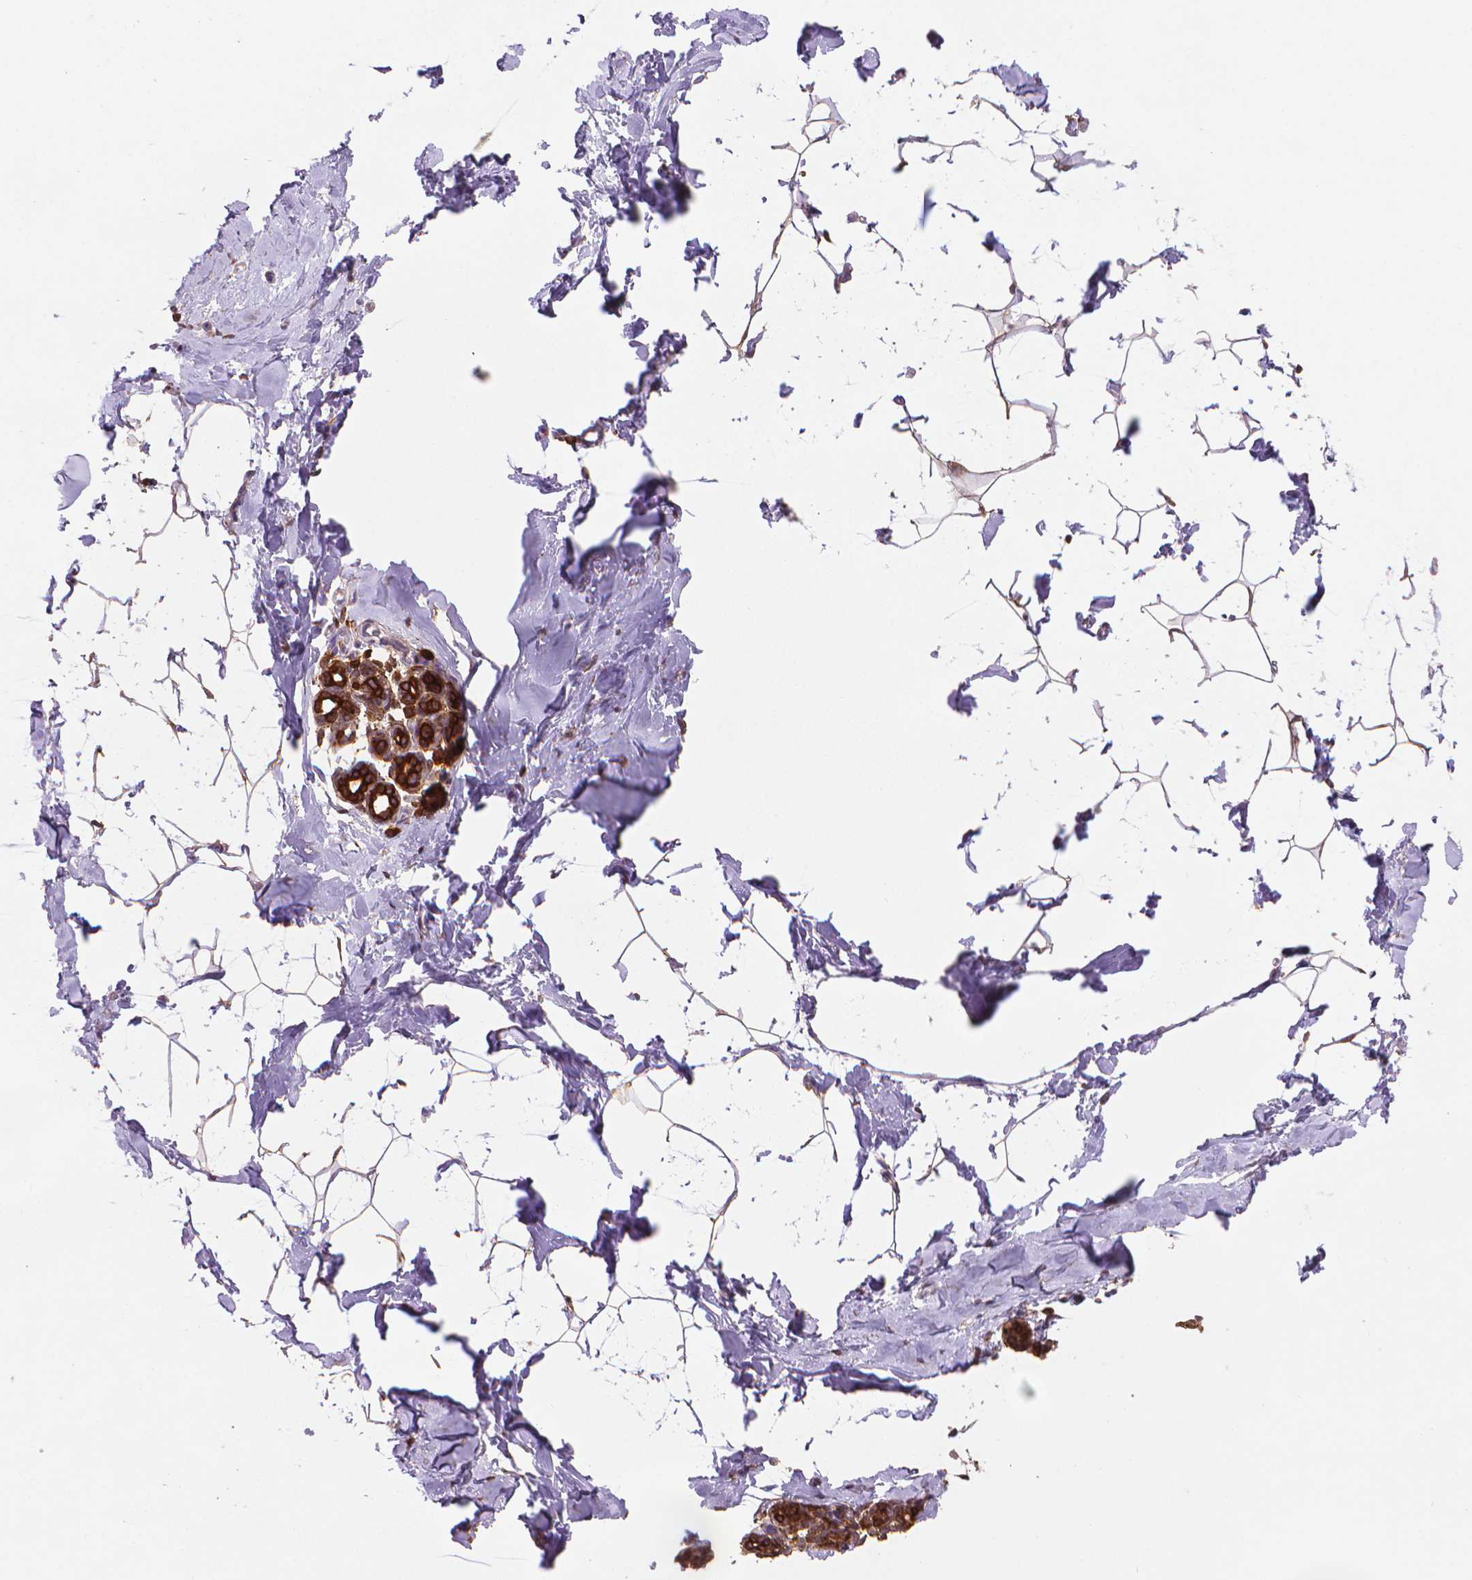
{"staining": {"intensity": "weak", "quantity": "25%-75%", "location": "cytoplasmic/membranous"}, "tissue": "breast", "cell_type": "Adipocytes", "image_type": "normal", "snomed": [{"axis": "morphology", "description": "Normal tissue, NOS"}, {"axis": "topography", "description": "Breast"}], "caption": "Adipocytes show low levels of weak cytoplasmic/membranous positivity in approximately 25%-75% of cells in unremarkable human breast. The protein is shown in brown color, while the nuclei are stained blue.", "gene": "BCL2", "patient": {"sex": "female", "age": 32}}